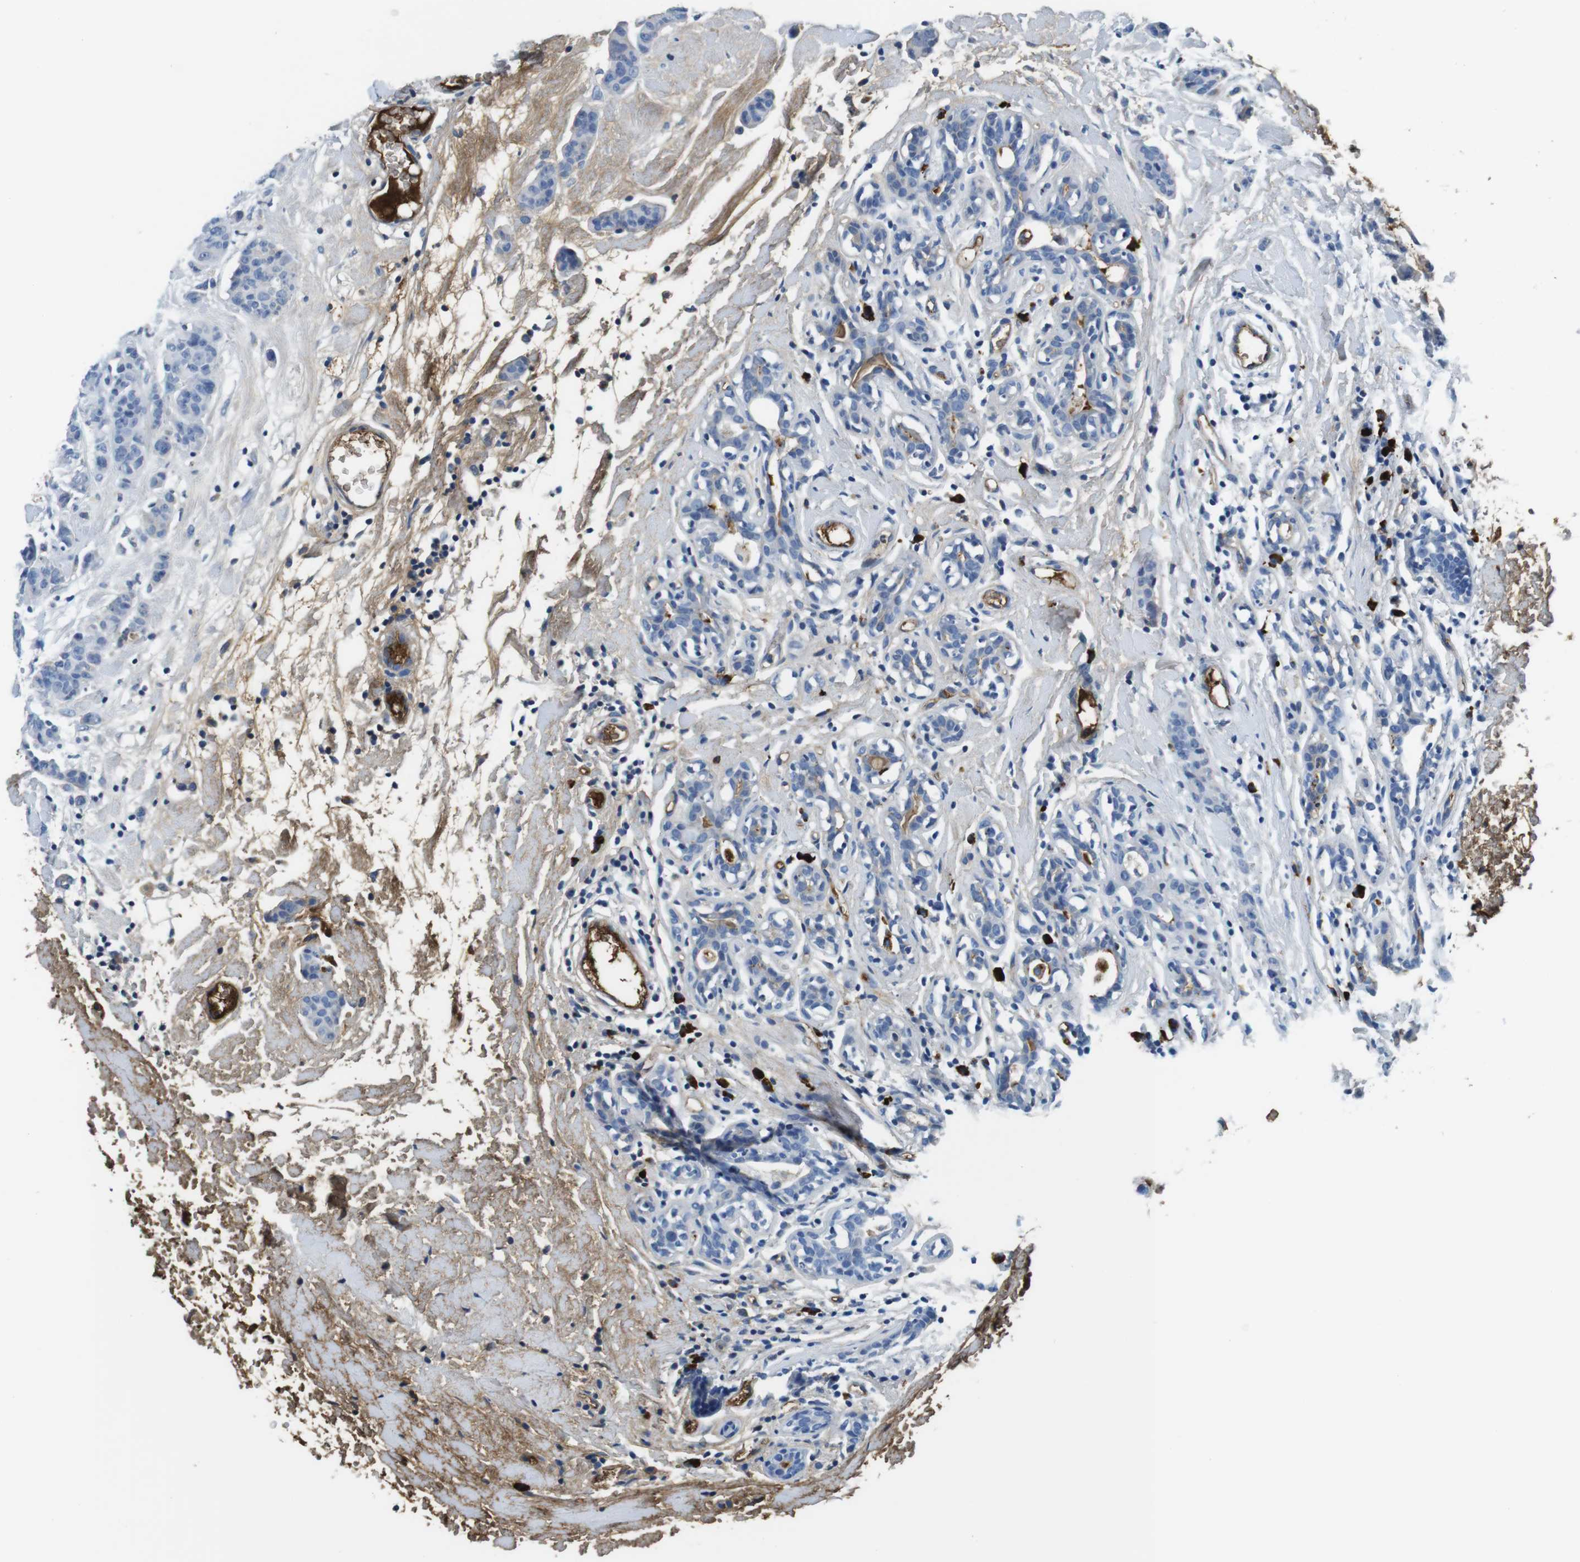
{"staining": {"intensity": "negative", "quantity": "none", "location": "none"}, "tissue": "breast cancer", "cell_type": "Tumor cells", "image_type": "cancer", "snomed": [{"axis": "morphology", "description": "Normal tissue, NOS"}, {"axis": "morphology", "description": "Duct carcinoma"}, {"axis": "topography", "description": "Breast"}], "caption": "A high-resolution micrograph shows immunohistochemistry (IHC) staining of breast cancer (intraductal carcinoma), which exhibits no significant expression in tumor cells.", "gene": "IGKC", "patient": {"sex": "female", "age": 40}}